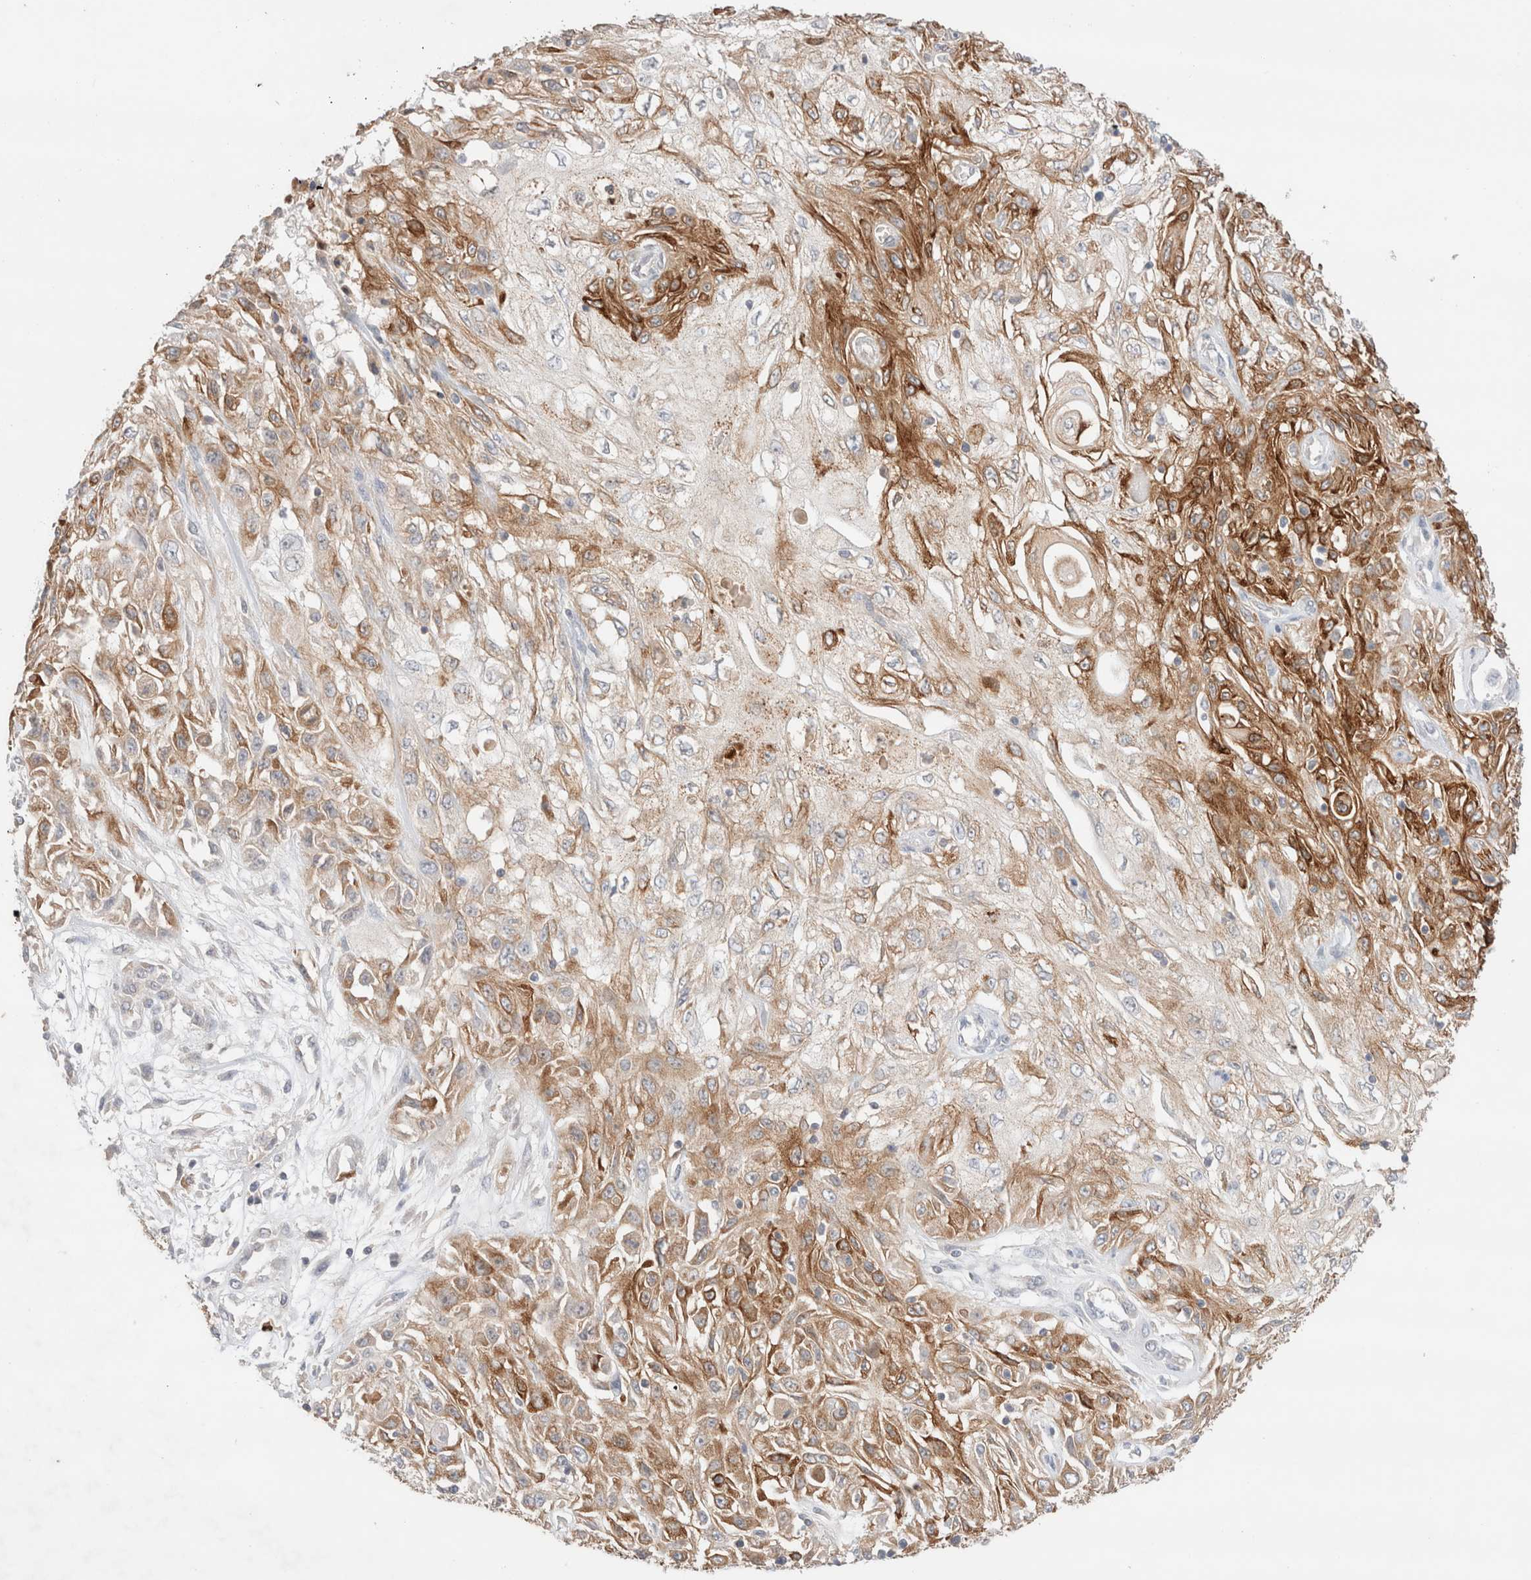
{"staining": {"intensity": "moderate", "quantity": ">75%", "location": "cytoplasmic/membranous"}, "tissue": "skin cancer", "cell_type": "Tumor cells", "image_type": "cancer", "snomed": [{"axis": "morphology", "description": "Squamous cell carcinoma, NOS"}, {"axis": "morphology", "description": "Squamous cell carcinoma, metastatic, NOS"}, {"axis": "topography", "description": "Skin"}, {"axis": "topography", "description": "Lymph node"}], "caption": "Immunohistochemistry of human metastatic squamous cell carcinoma (skin) demonstrates medium levels of moderate cytoplasmic/membranous expression in approximately >75% of tumor cells. The protein is shown in brown color, while the nuclei are stained blue.", "gene": "TRIM41", "patient": {"sex": "male", "age": 75}}